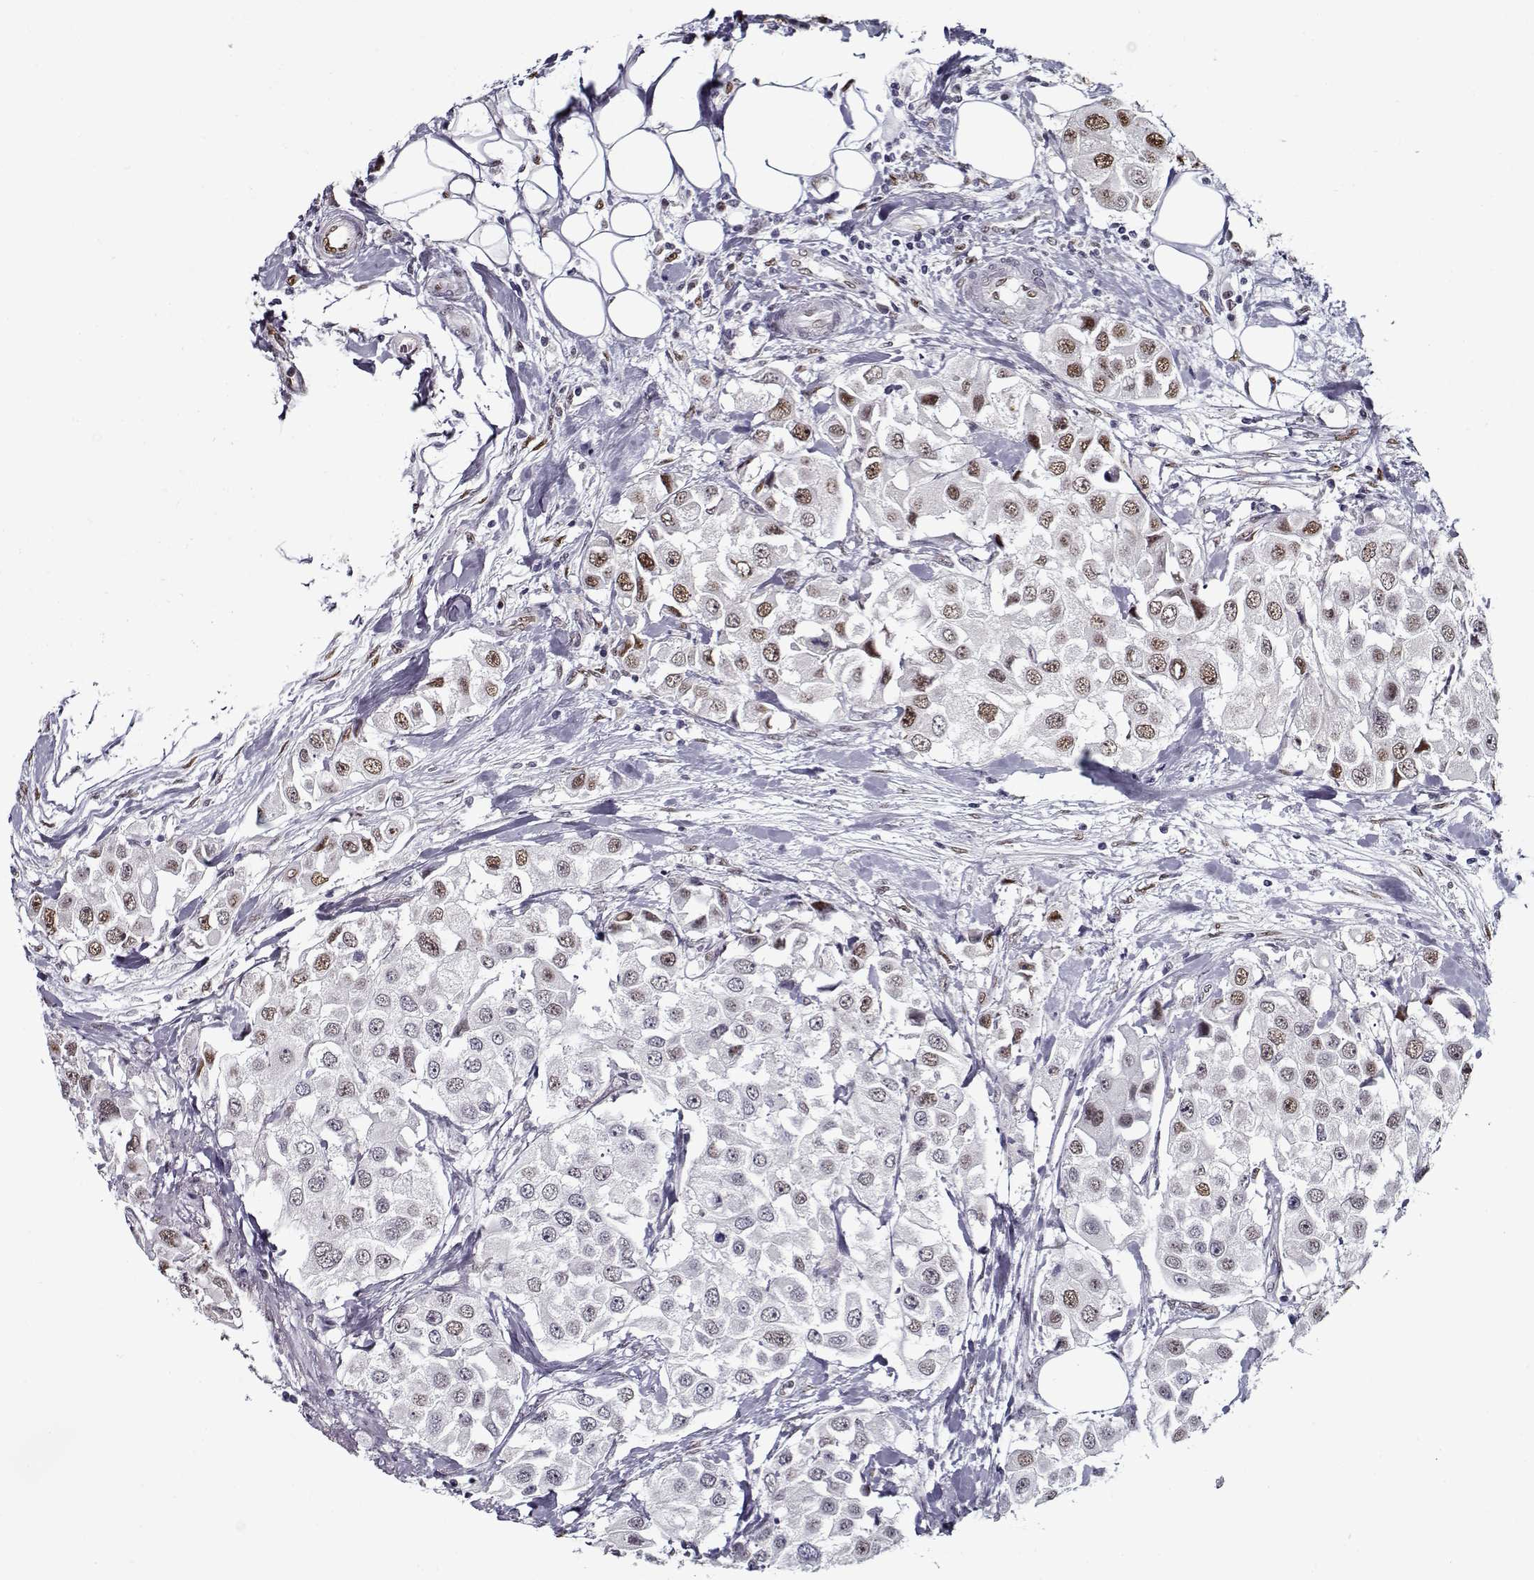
{"staining": {"intensity": "moderate", "quantity": "25%-75%", "location": "nuclear"}, "tissue": "urothelial cancer", "cell_type": "Tumor cells", "image_type": "cancer", "snomed": [{"axis": "morphology", "description": "Urothelial carcinoma, High grade"}, {"axis": "topography", "description": "Urinary bladder"}], "caption": "The image displays immunohistochemical staining of urothelial cancer. There is moderate nuclear staining is present in approximately 25%-75% of tumor cells. (DAB IHC, brown staining for protein, blue staining for nuclei).", "gene": "PRMT8", "patient": {"sex": "female", "age": 64}}